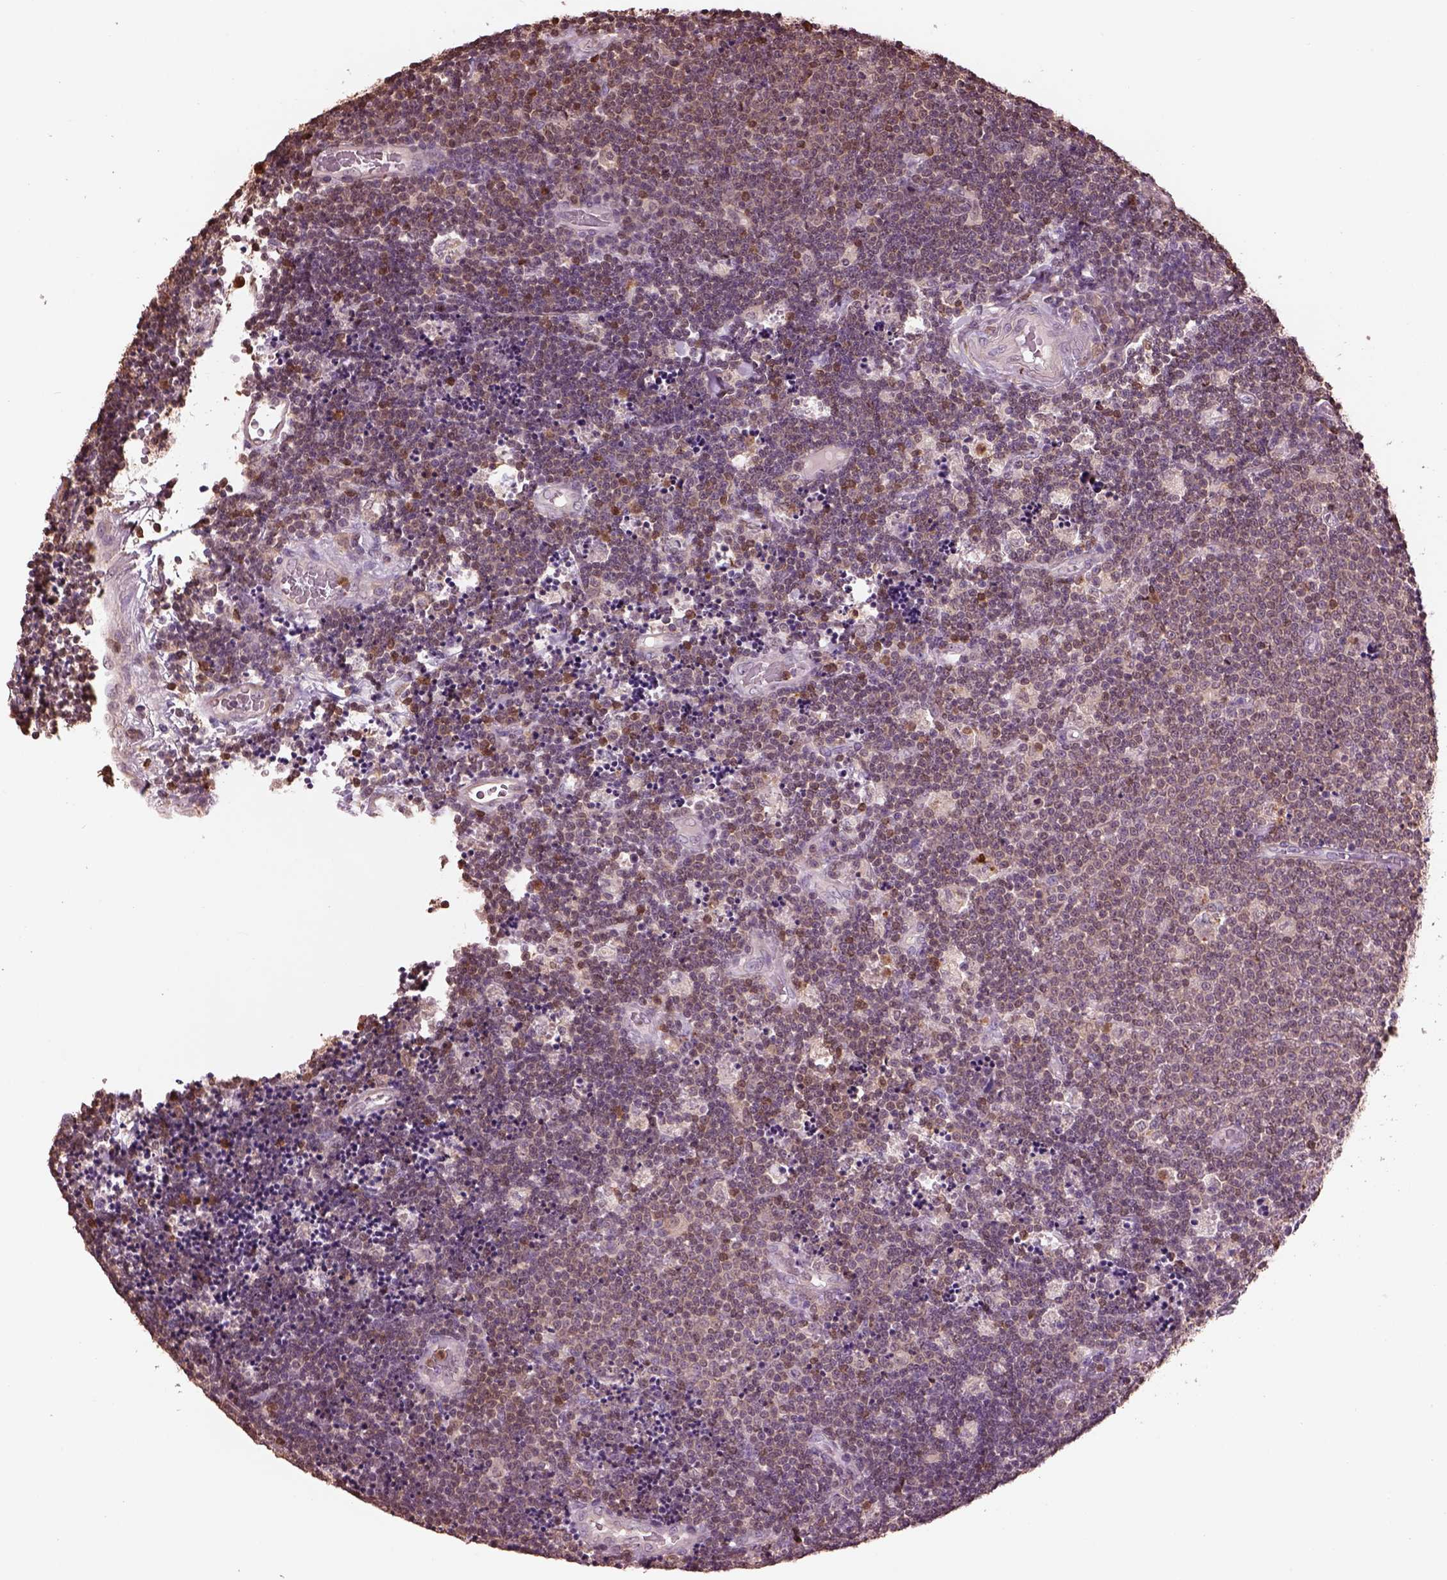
{"staining": {"intensity": "weak", "quantity": "<25%", "location": "cytoplasmic/membranous,nuclear"}, "tissue": "lymphoma", "cell_type": "Tumor cells", "image_type": "cancer", "snomed": [{"axis": "morphology", "description": "Malignant lymphoma, non-Hodgkin's type, Low grade"}, {"axis": "topography", "description": "Brain"}], "caption": "This is an immunohistochemistry micrograph of human low-grade malignant lymphoma, non-Hodgkin's type. There is no staining in tumor cells.", "gene": "IL31RA", "patient": {"sex": "female", "age": 66}}